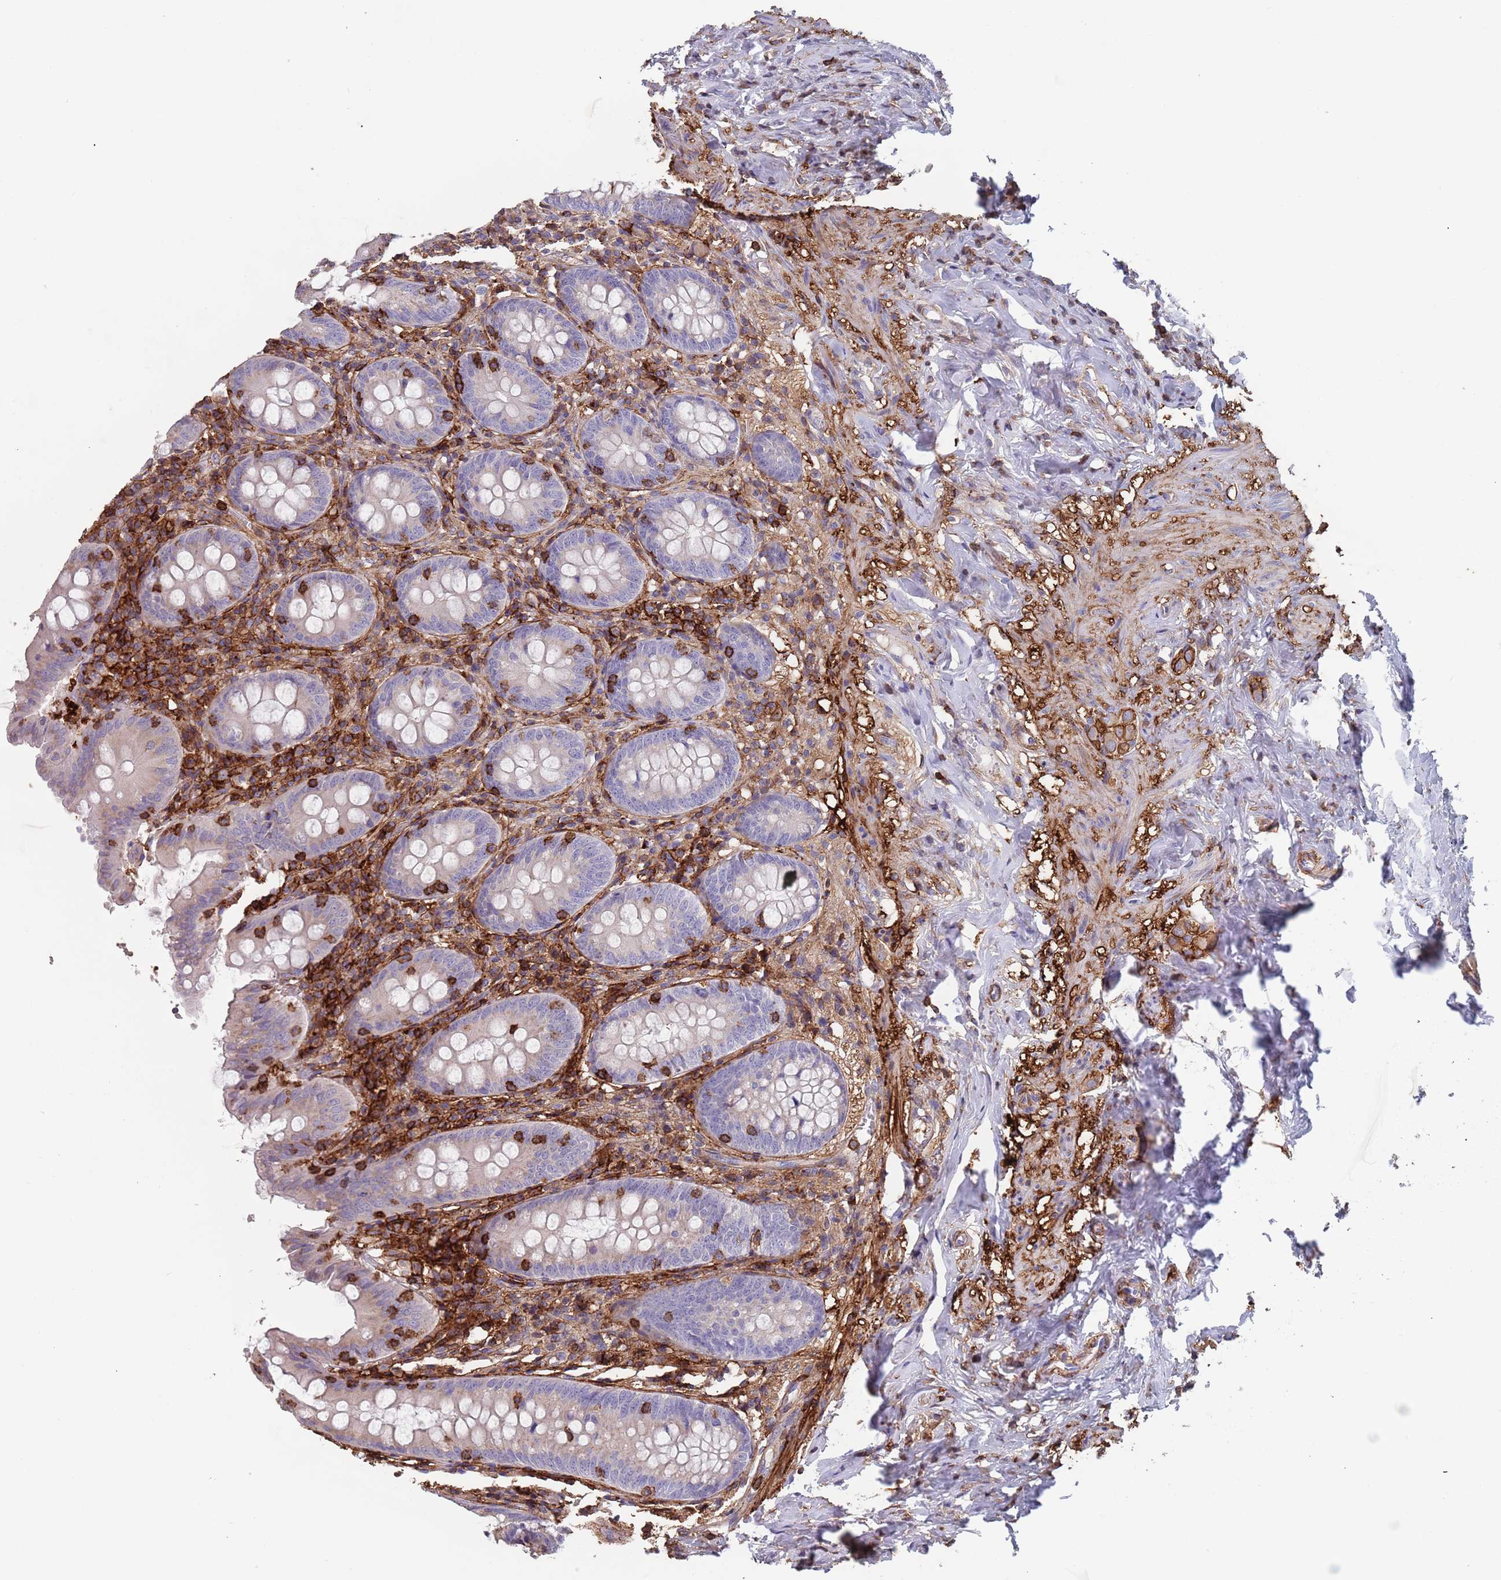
{"staining": {"intensity": "negative", "quantity": "none", "location": "none"}, "tissue": "appendix", "cell_type": "Glandular cells", "image_type": "normal", "snomed": [{"axis": "morphology", "description": "Normal tissue, NOS"}, {"axis": "topography", "description": "Appendix"}], "caption": "This is an IHC photomicrograph of benign human appendix. There is no expression in glandular cells.", "gene": "RNF144A", "patient": {"sex": "female", "age": 54}}